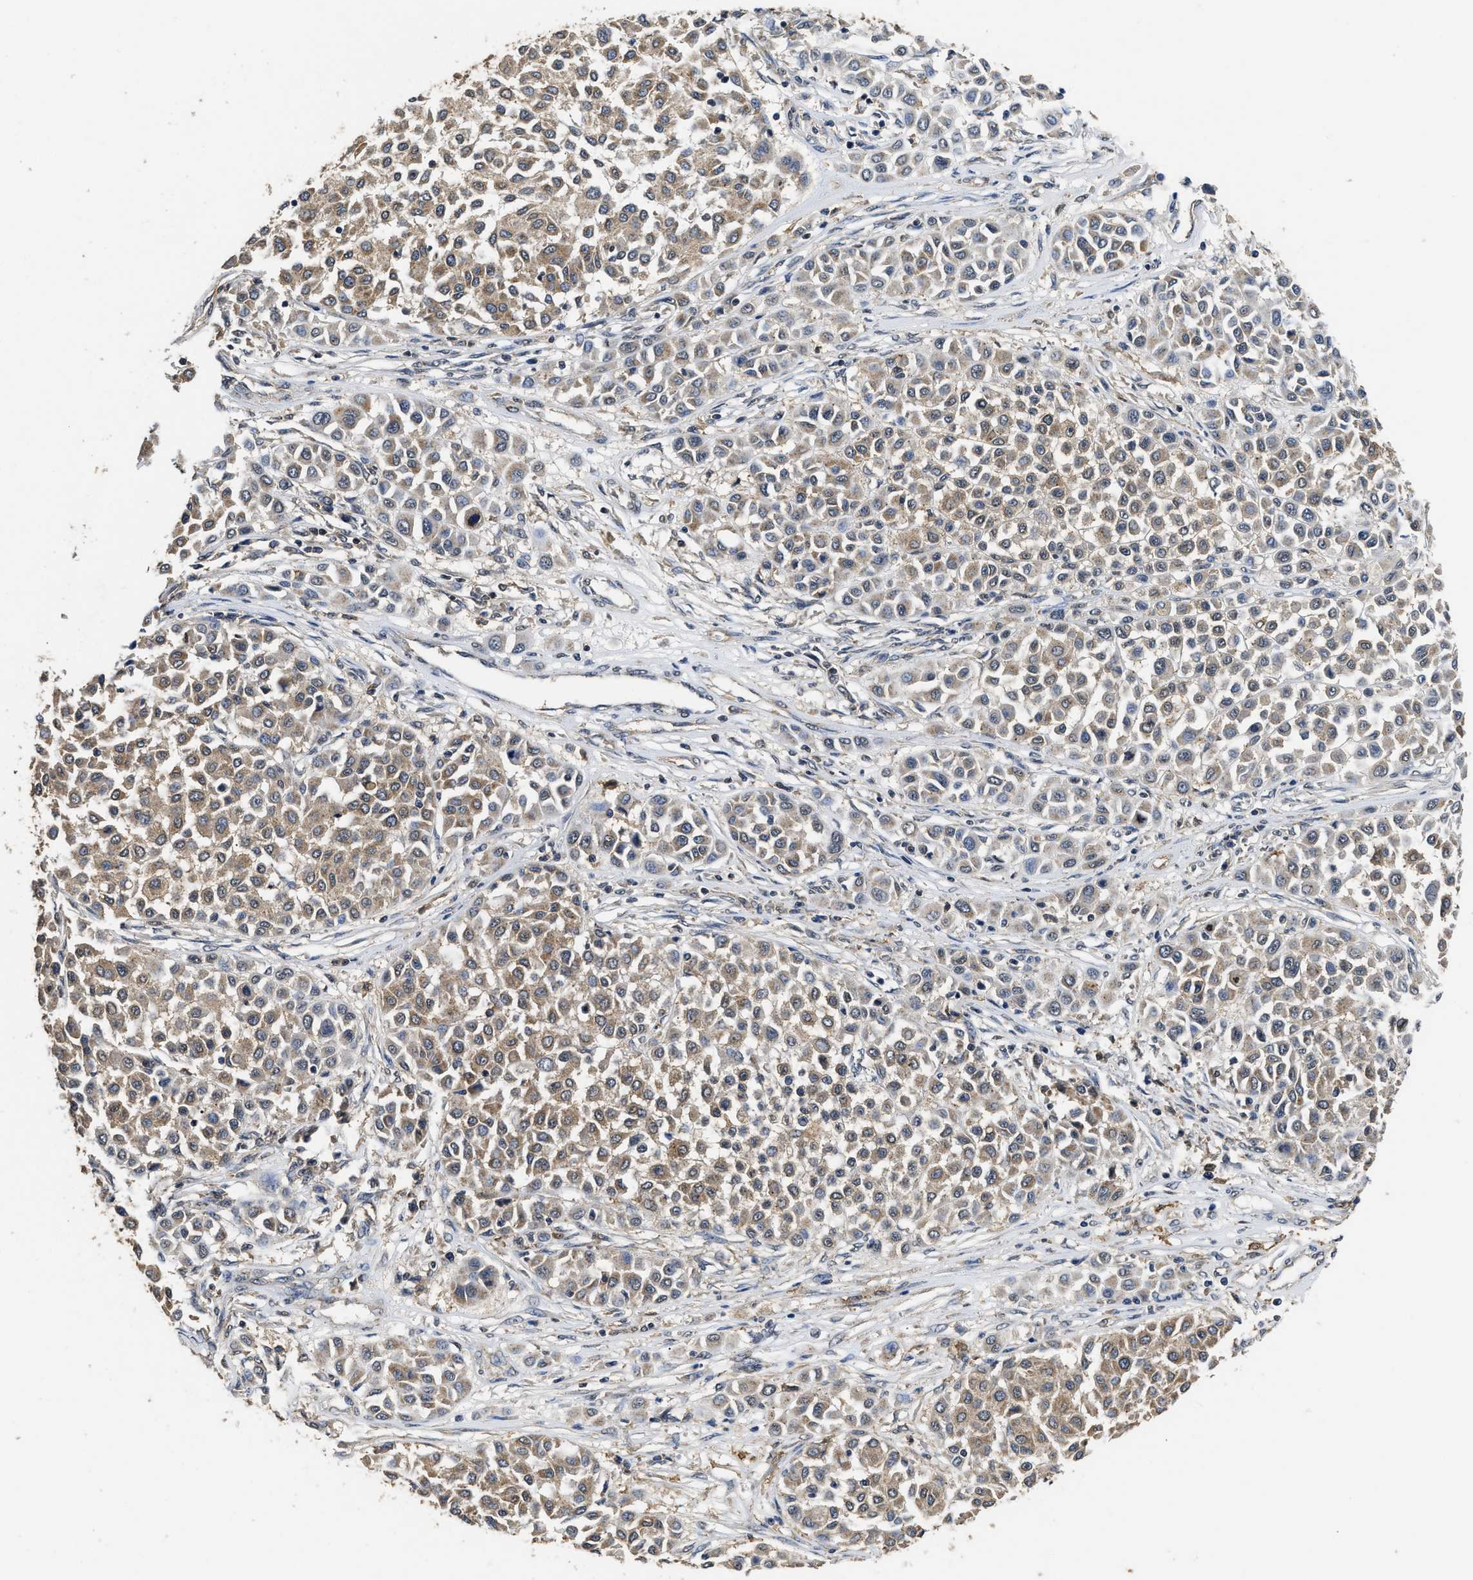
{"staining": {"intensity": "weak", "quantity": ">75%", "location": "cytoplasmic/membranous"}, "tissue": "melanoma", "cell_type": "Tumor cells", "image_type": "cancer", "snomed": [{"axis": "morphology", "description": "Malignant melanoma, Metastatic site"}, {"axis": "topography", "description": "Soft tissue"}], "caption": "Human malignant melanoma (metastatic site) stained with a brown dye displays weak cytoplasmic/membranous positive staining in approximately >75% of tumor cells.", "gene": "CTNNA1", "patient": {"sex": "male", "age": 41}}